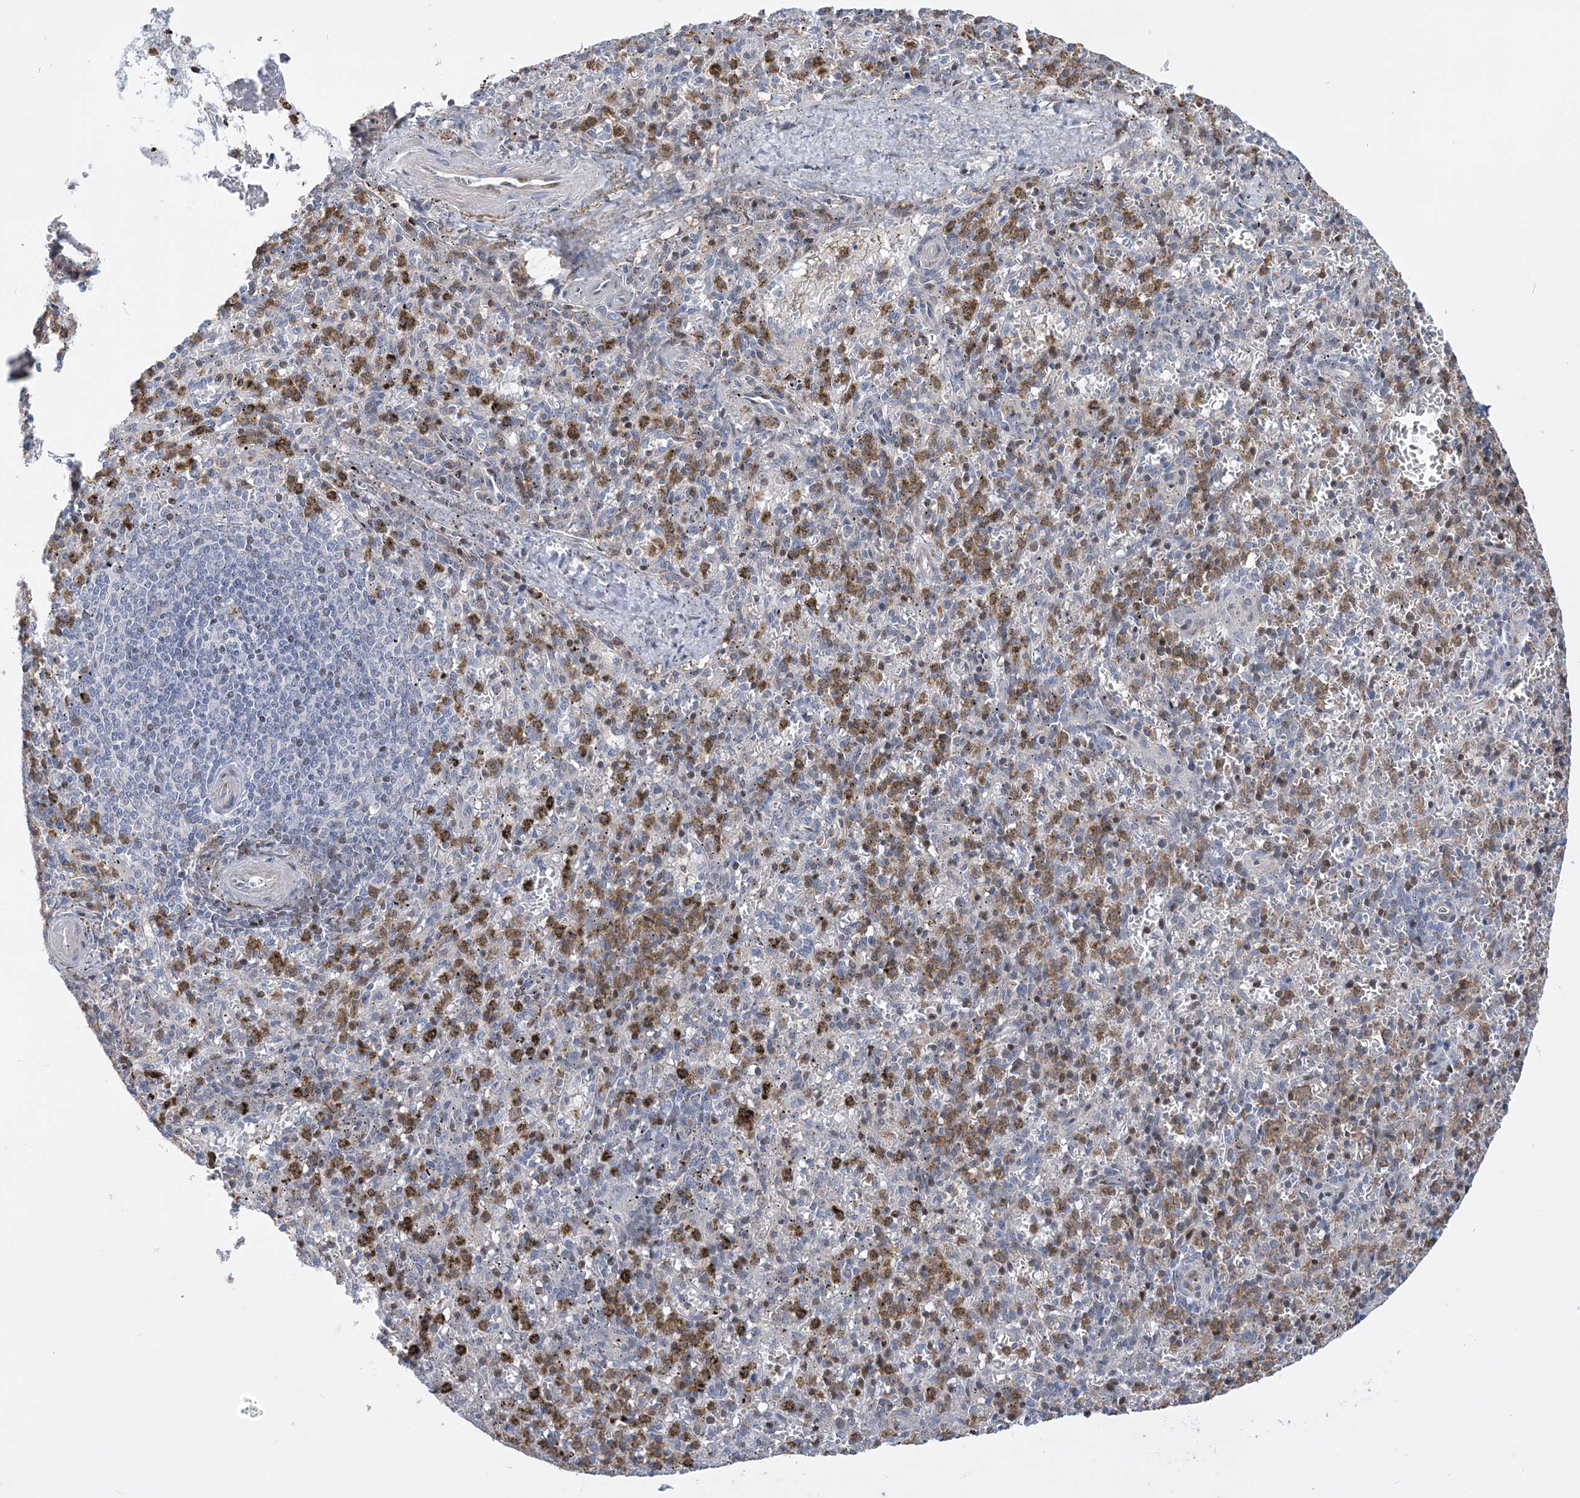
{"staining": {"intensity": "moderate", "quantity": "25%-75%", "location": "cytoplasmic/membranous"}, "tissue": "spleen", "cell_type": "Cells in red pulp", "image_type": "normal", "snomed": [{"axis": "morphology", "description": "Normal tissue, NOS"}, {"axis": "topography", "description": "Spleen"}], "caption": "Moderate cytoplasmic/membranous positivity for a protein is seen in approximately 25%-75% of cells in red pulp of unremarkable spleen using immunohistochemistry (IHC).", "gene": "RNPEPL1", "patient": {"sex": "male", "age": 72}}